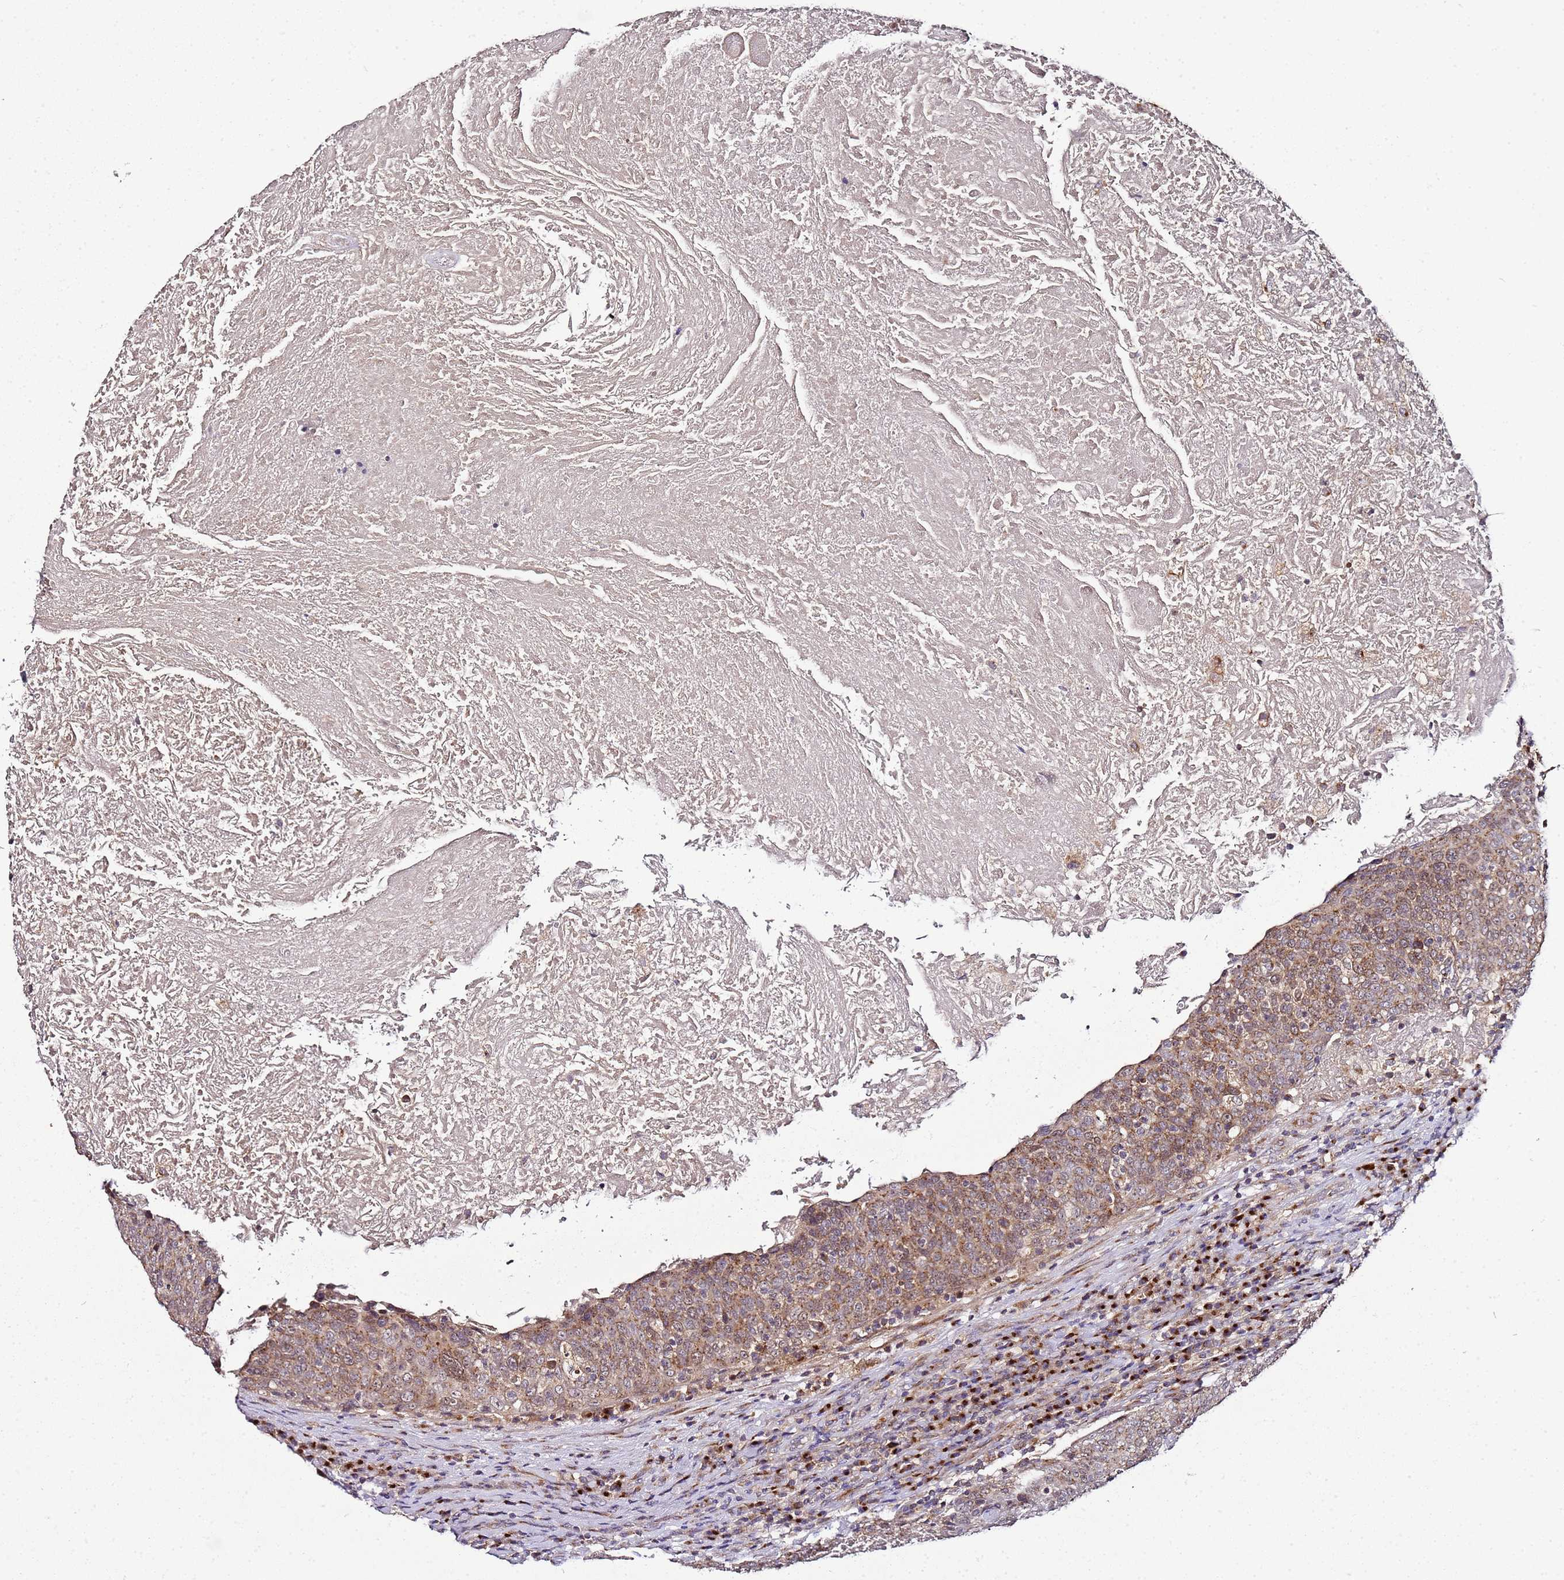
{"staining": {"intensity": "moderate", "quantity": ">75%", "location": "cytoplasmic/membranous"}, "tissue": "head and neck cancer", "cell_type": "Tumor cells", "image_type": "cancer", "snomed": [{"axis": "morphology", "description": "Squamous cell carcinoma, NOS"}, {"axis": "morphology", "description": "Squamous cell carcinoma, metastatic, NOS"}, {"axis": "topography", "description": "Lymph node"}, {"axis": "topography", "description": "Head-Neck"}], "caption": "Immunohistochemistry (DAB (3,3'-diaminobenzidine)) staining of metastatic squamous cell carcinoma (head and neck) displays moderate cytoplasmic/membranous protein expression in approximately >75% of tumor cells.", "gene": "MRPL49", "patient": {"sex": "male", "age": 62}}